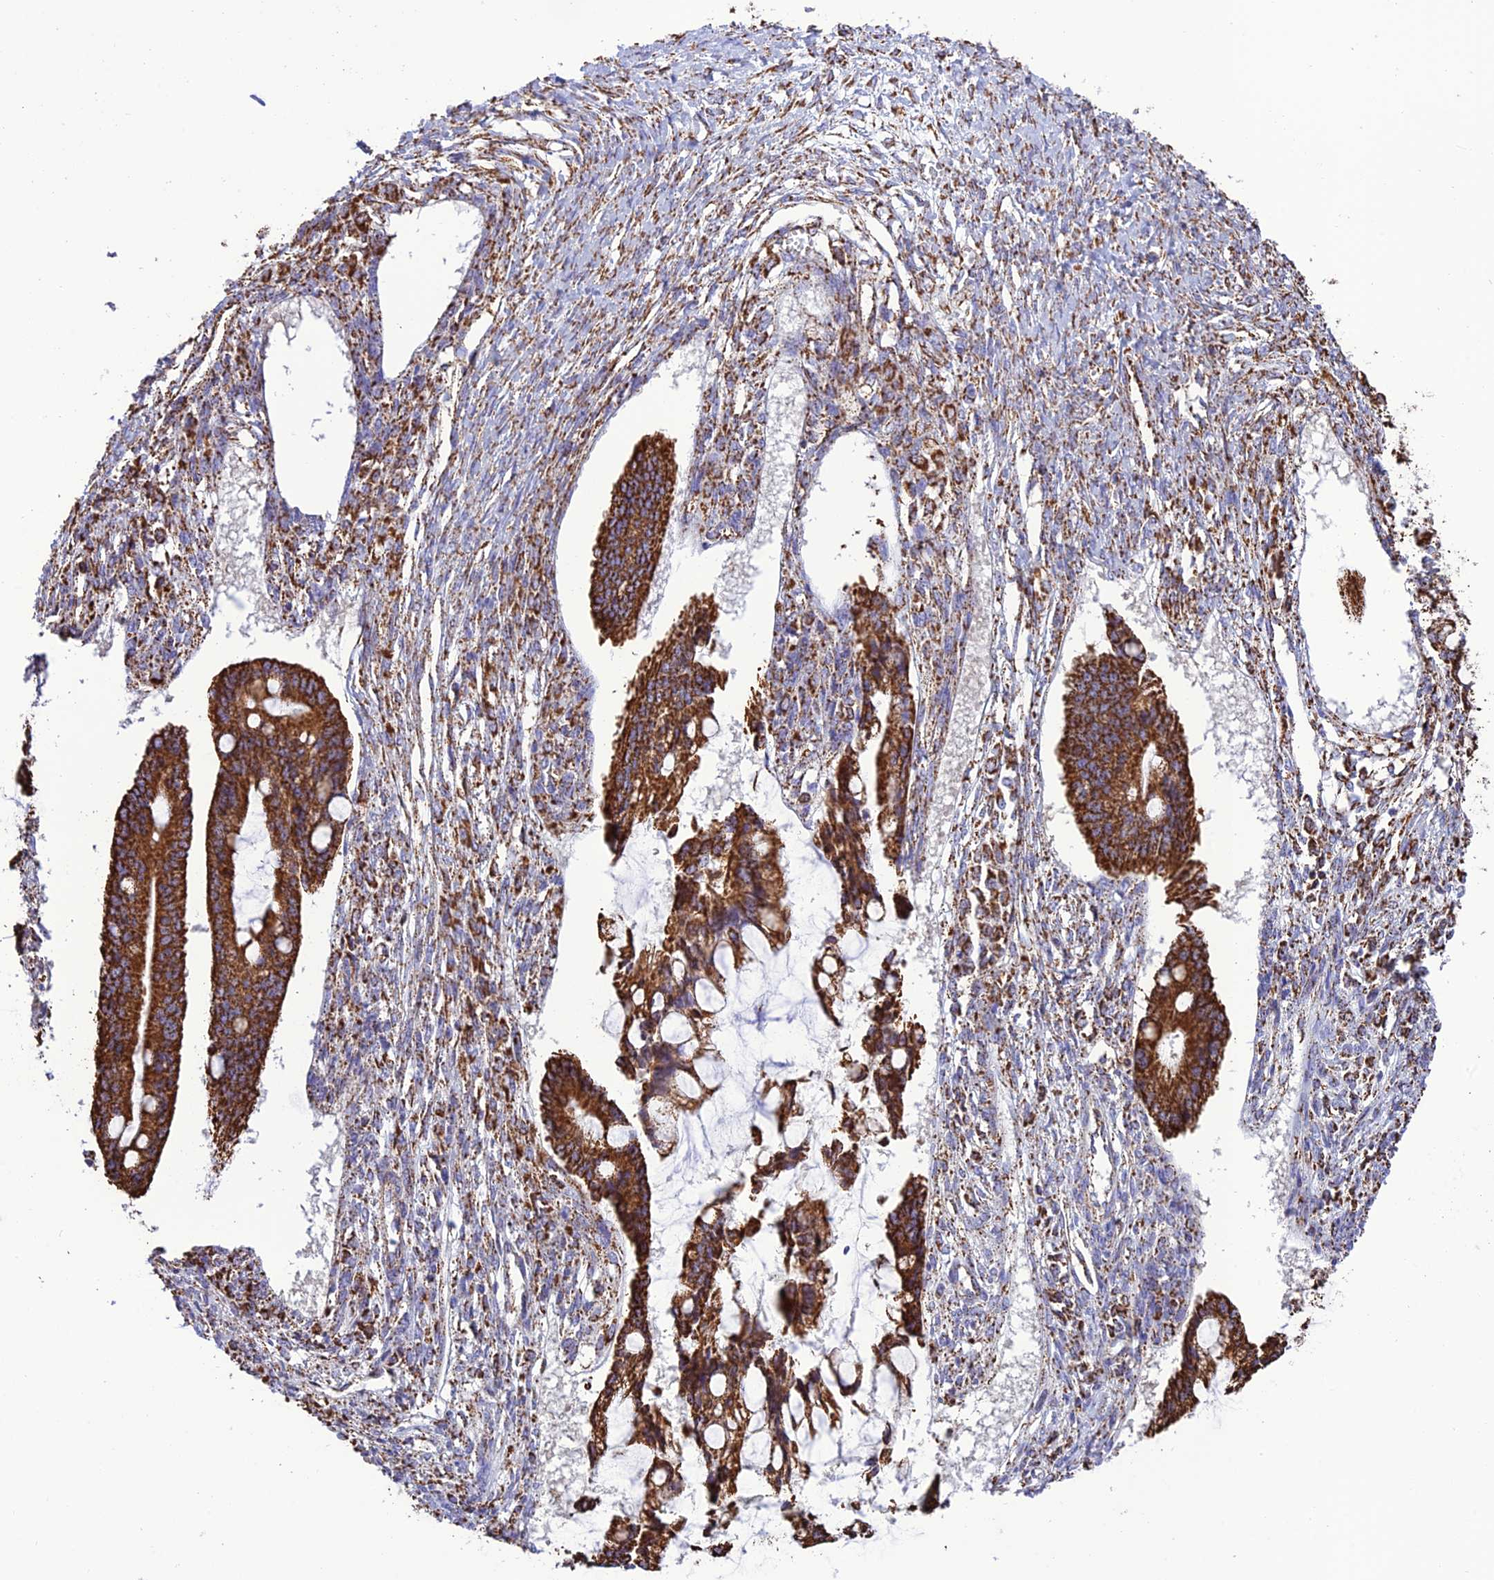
{"staining": {"intensity": "strong", "quantity": ">75%", "location": "cytoplasmic/membranous"}, "tissue": "ovarian cancer", "cell_type": "Tumor cells", "image_type": "cancer", "snomed": [{"axis": "morphology", "description": "Cystadenocarcinoma, mucinous, NOS"}, {"axis": "topography", "description": "Ovary"}], "caption": "Ovarian cancer tissue exhibits strong cytoplasmic/membranous staining in about >75% of tumor cells, visualized by immunohistochemistry.", "gene": "NDUFAF1", "patient": {"sex": "female", "age": 73}}